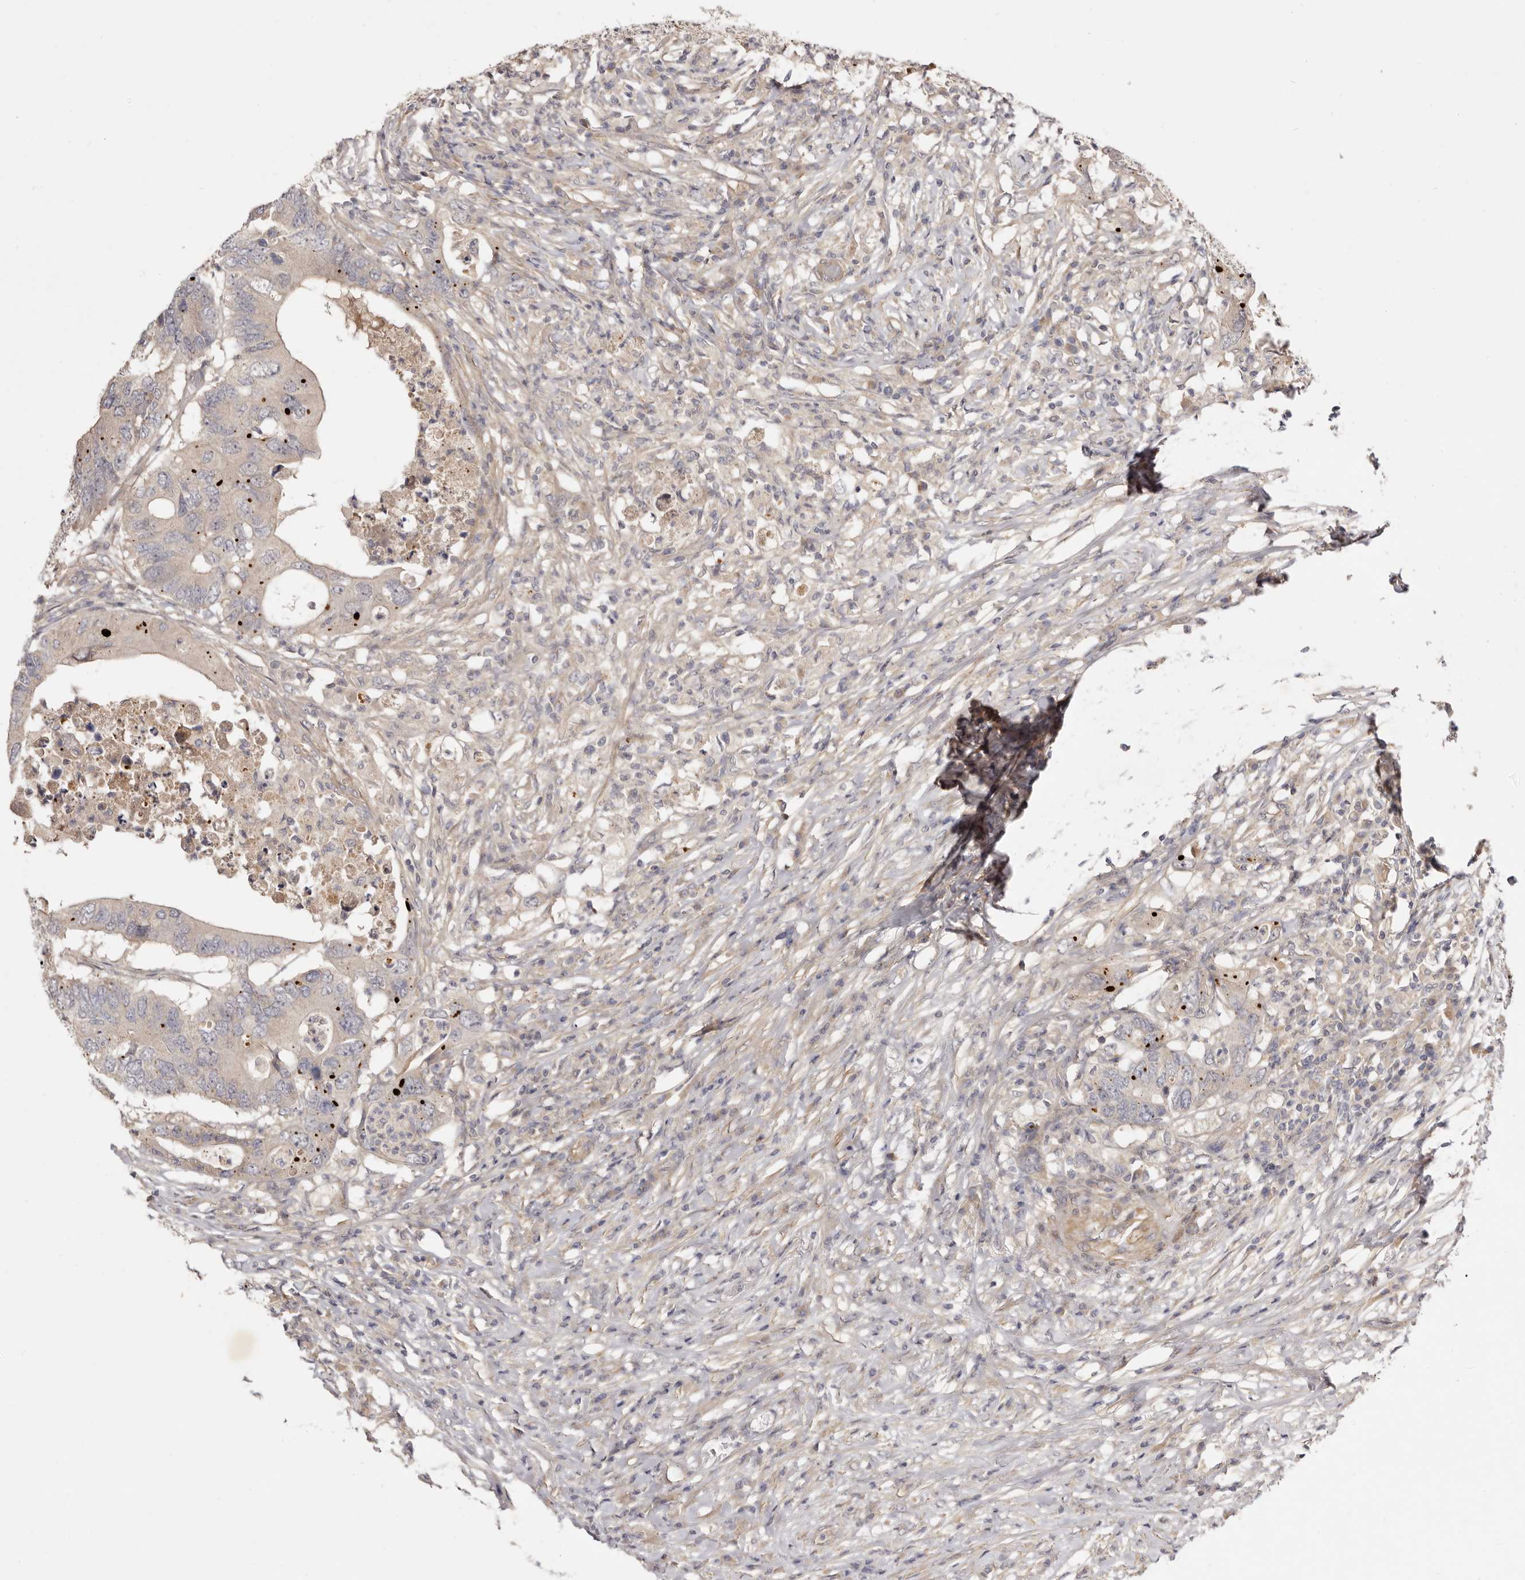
{"staining": {"intensity": "negative", "quantity": "none", "location": "none"}, "tissue": "colorectal cancer", "cell_type": "Tumor cells", "image_type": "cancer", "snomed": [{"axis": "morphology", "description": "Adenocarcinoma, NOS"}, {"axis": "topography", "description": "Colon"}], "caption": "The photomicrograph shows no staining of tumor cells in adenocarcinoma (colorectal). The staining is performed using DAB brown chromogen with nuclei counter-stained in using hematoxylin.", "gene": "ADAMTS9", "patient": {"sex": "male", "age": 71}}